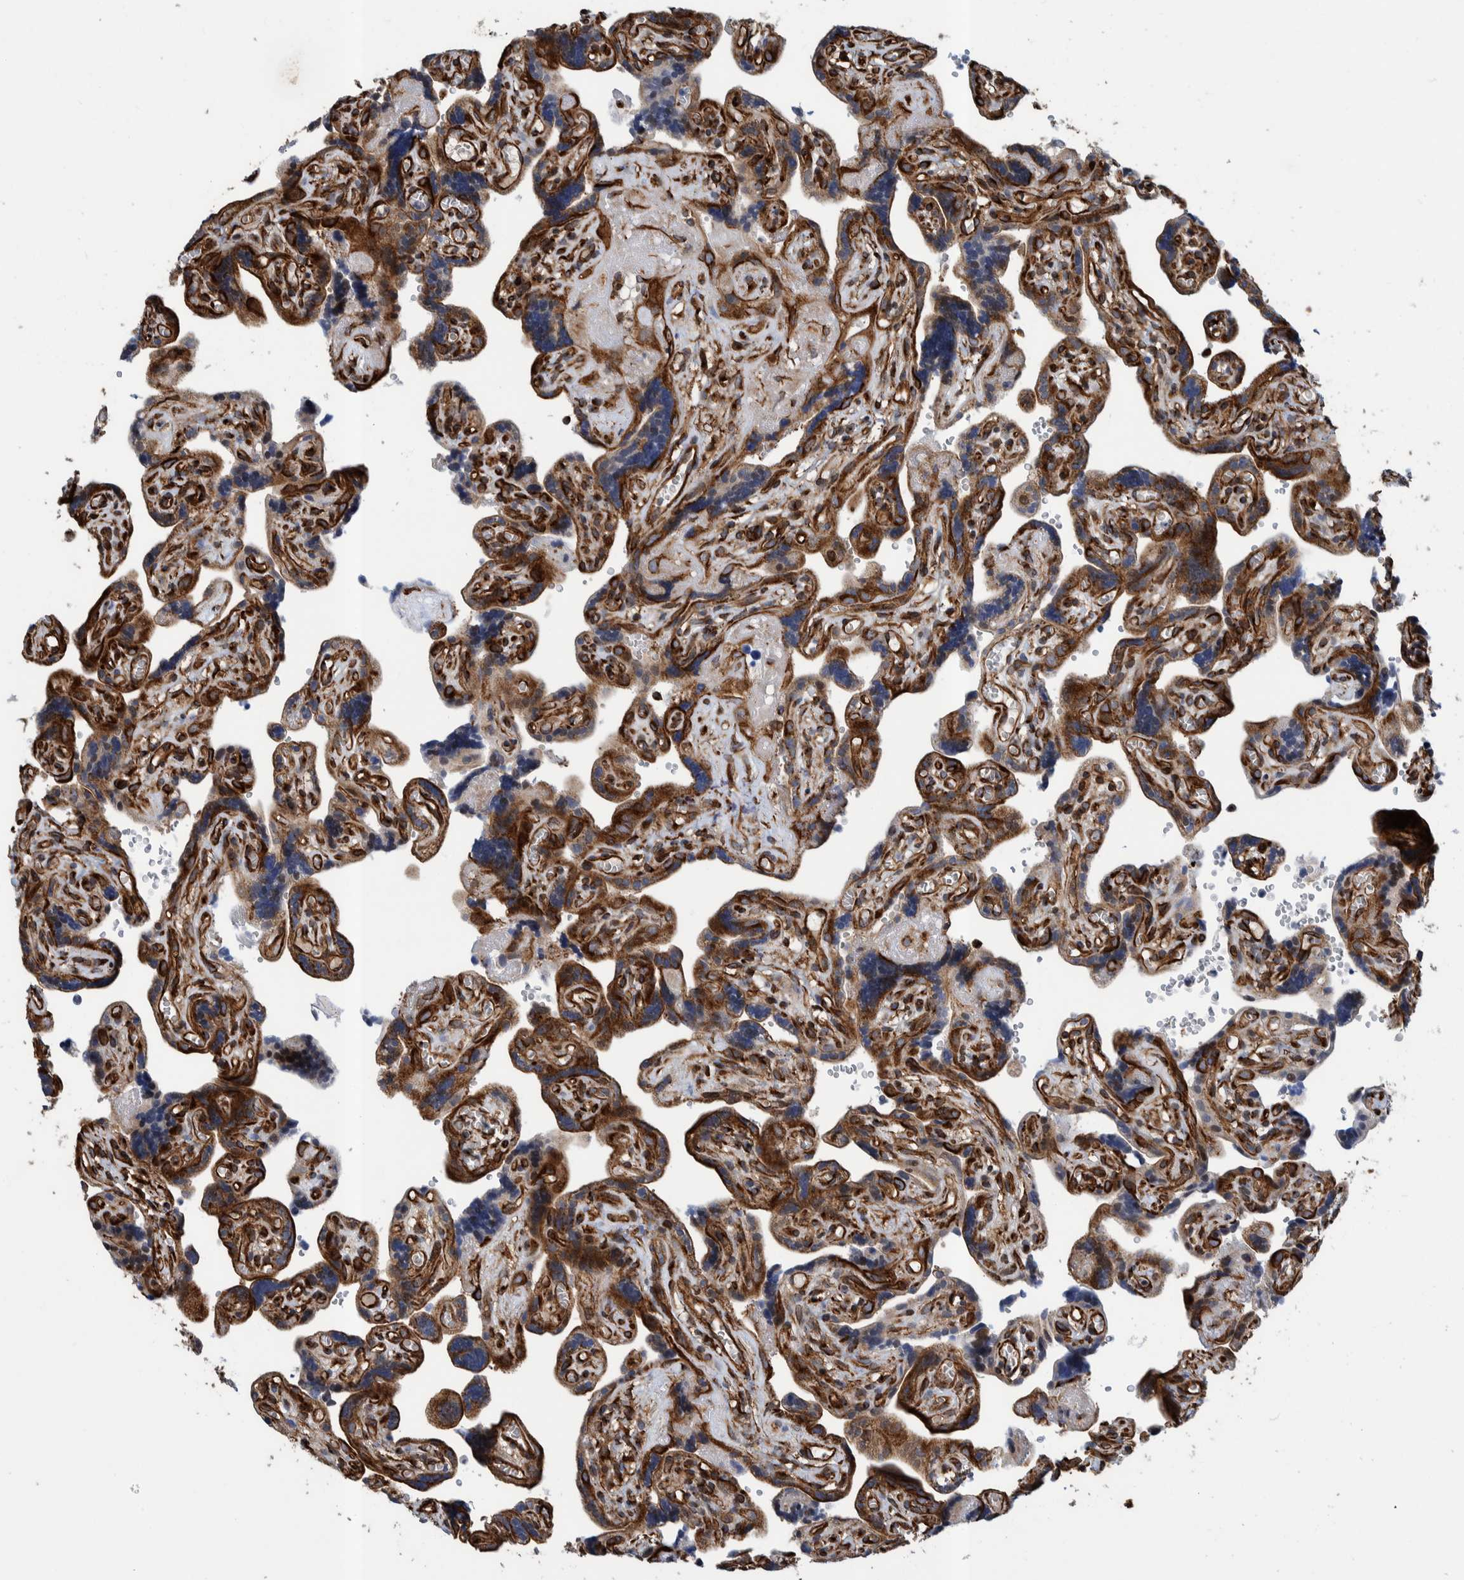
{"staining": {"intensity": "strong", "quantity": "25%-75%", "location": "cytoplasmic/membranous,nuclear"}, "tissue": "placenta", "cell_type": "Trophoblastic cells", "image_type": "normal", "snomed": [{"axis": "morphology", "description": "Normal tissue, NOS"}, {"axis": "topography", "description": "Placenta"}], "caption": "Human placenta stained with a brown dye demonstrates strong cytoplasmic/membranous,nuclear positive expression in approximately 25%-75% of trophoblastic cells.", "gene": "CCDC57", "patient": {"sex": "female", "age": 30}}